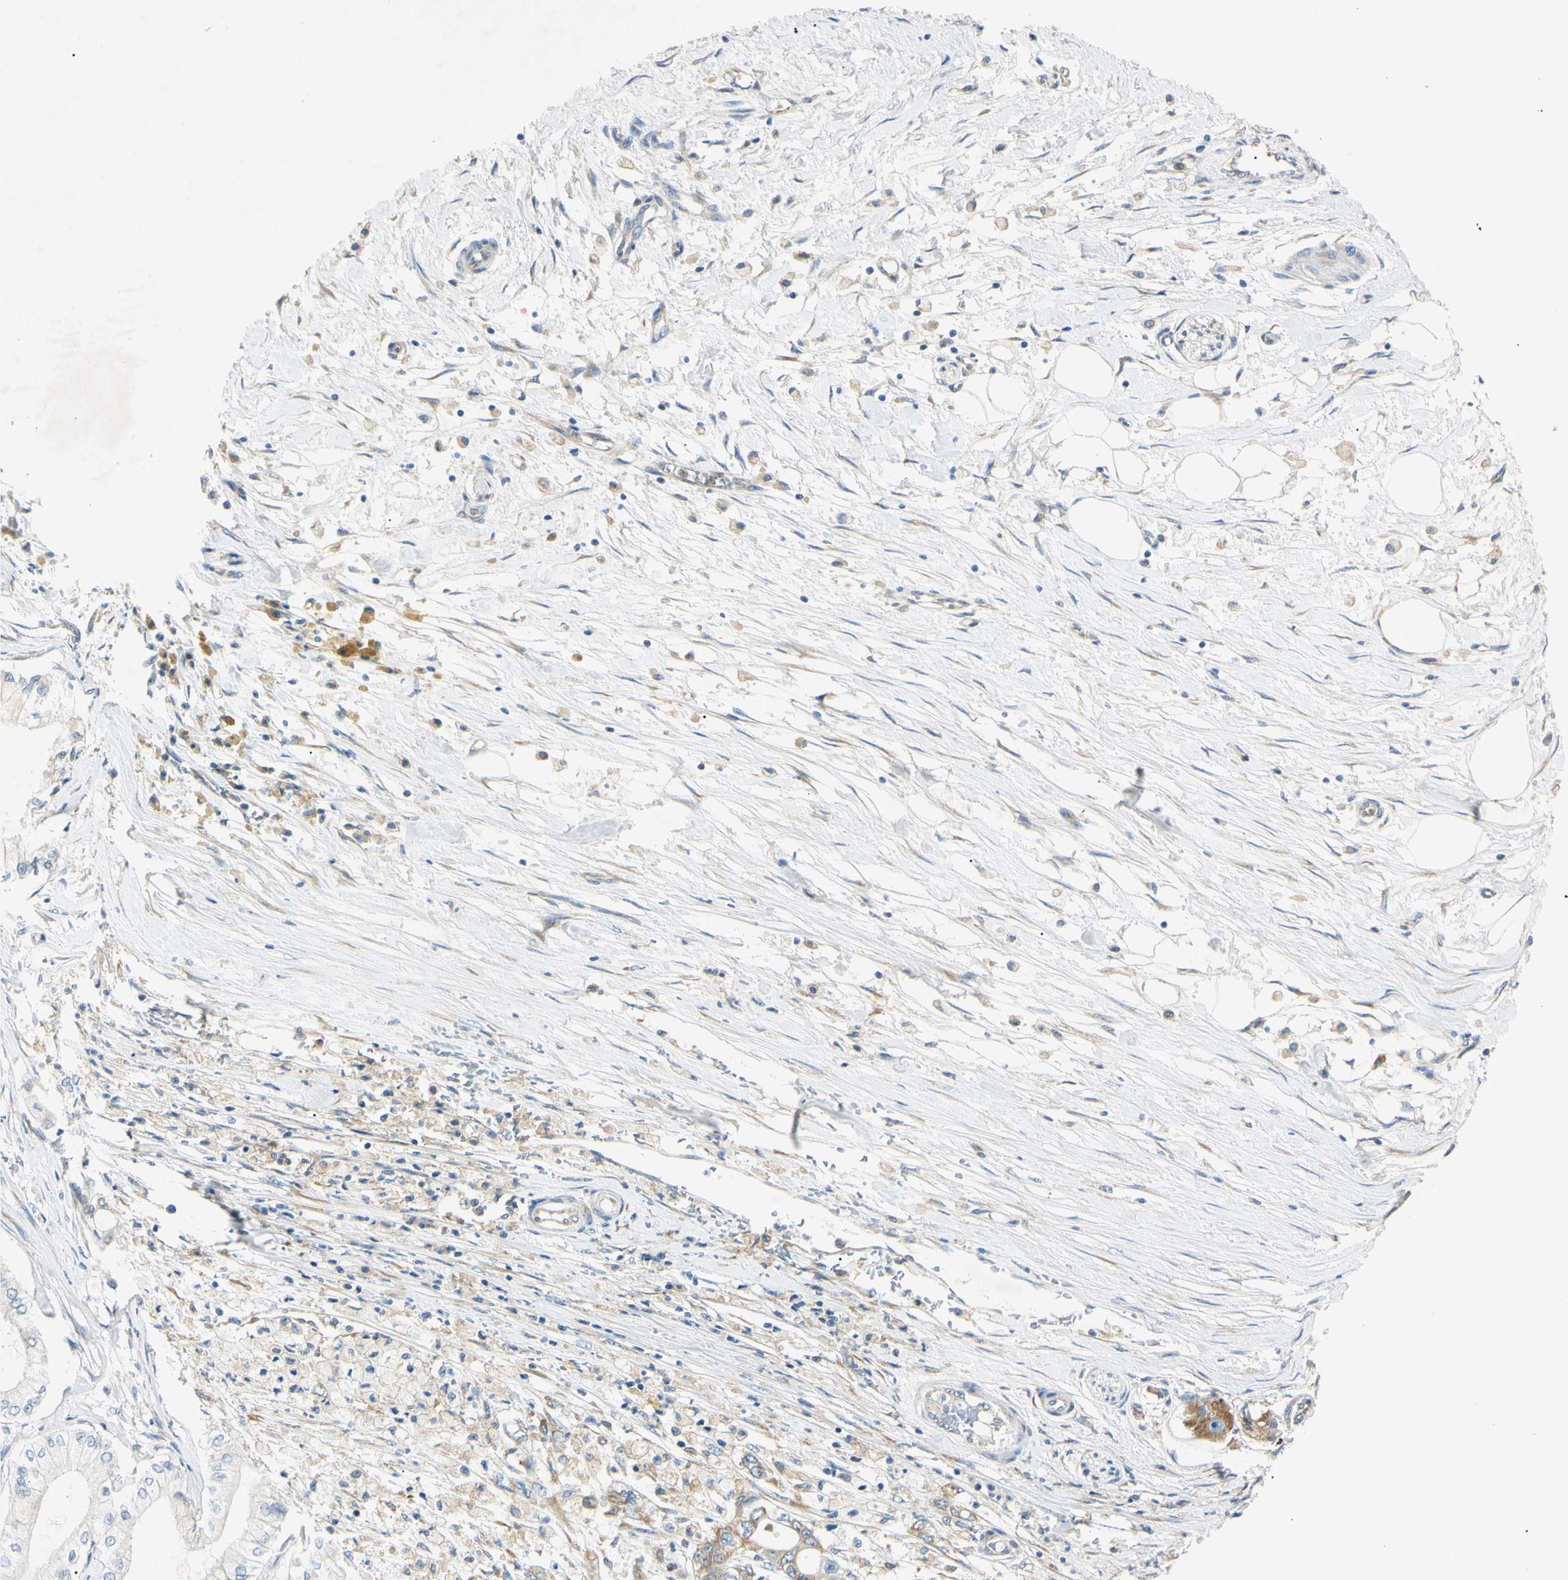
{"staining": {"intensity": "weak", "quantity": "25%-75%", "location": "cytoplasmic/membranous"}, "tissue": "pancreatic cancer", "cell_type": "Tumor cells", "image_type": "cancer", "snomed": [{"axis": "morphology", "description": "Adenocarcinoma, NOS"}, {"axis": "topography", "description": "Pancreas"}], "caption": "Weak cytoplasmic/membranous staining for a protein is appreciated in about 25%-75% of tumor cells of adenocarcinoma (pancreatic) using IHC.", "gene": "DNAJB12", "patient": {"sex": "male", "age": 70}}